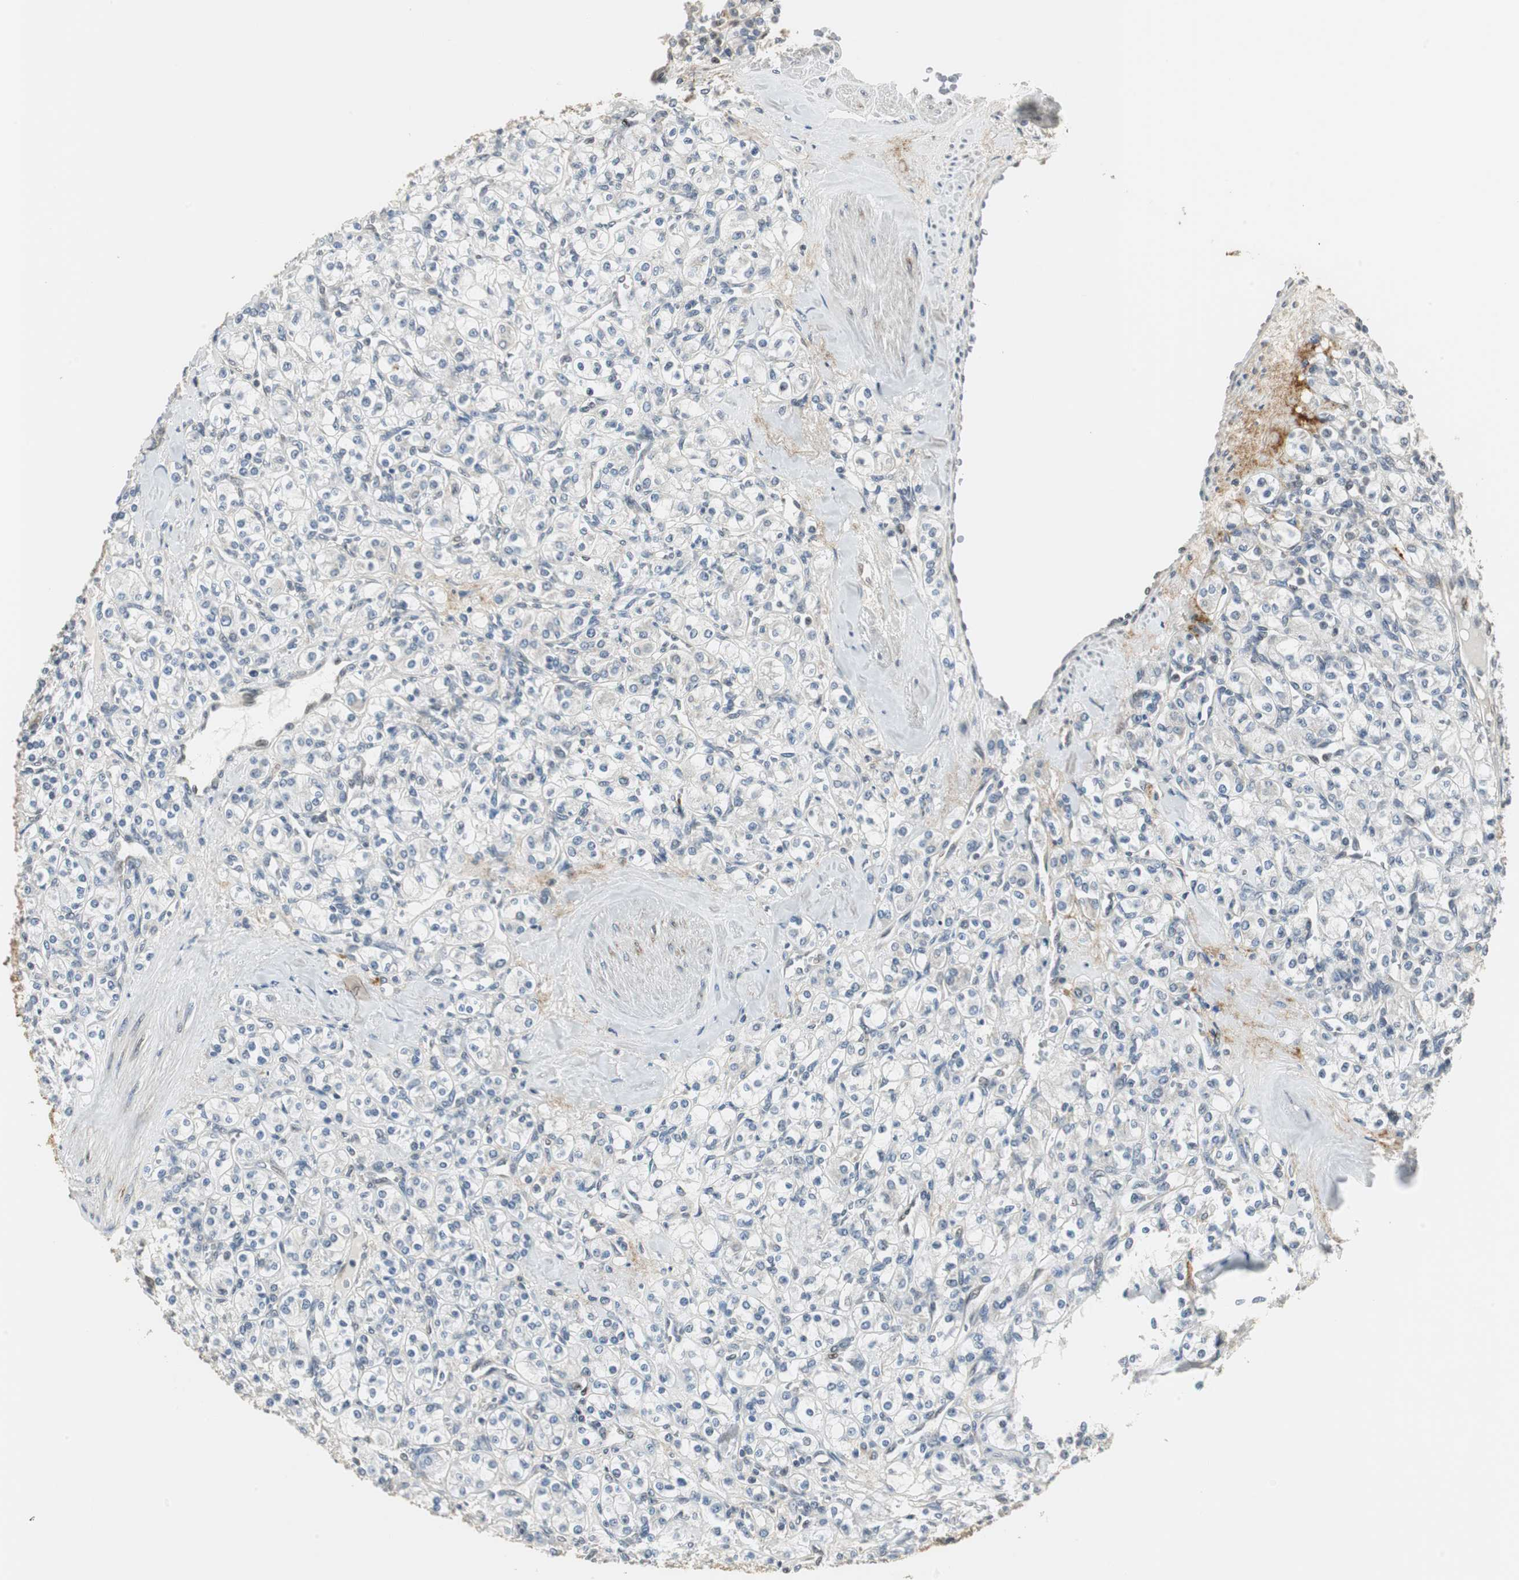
{"staining": {"intensity": "negative", "quantity": "none", "location": "none"}, "tissue": "renal cancer", "cell_type": "Tumor cells", "image_type": "cancer", "snomed": [{"axis": "morphology", "description": "Adenocarcinoma, NOS"}, {"axis": "topography", "description": "Kidney"}], "caption": "A micrograph of human renal cancer (adenocarcinoma) is negative for staining in tumor cells.", "gene": "CCT5", "patient": {"sex": "male", "age": 77}}